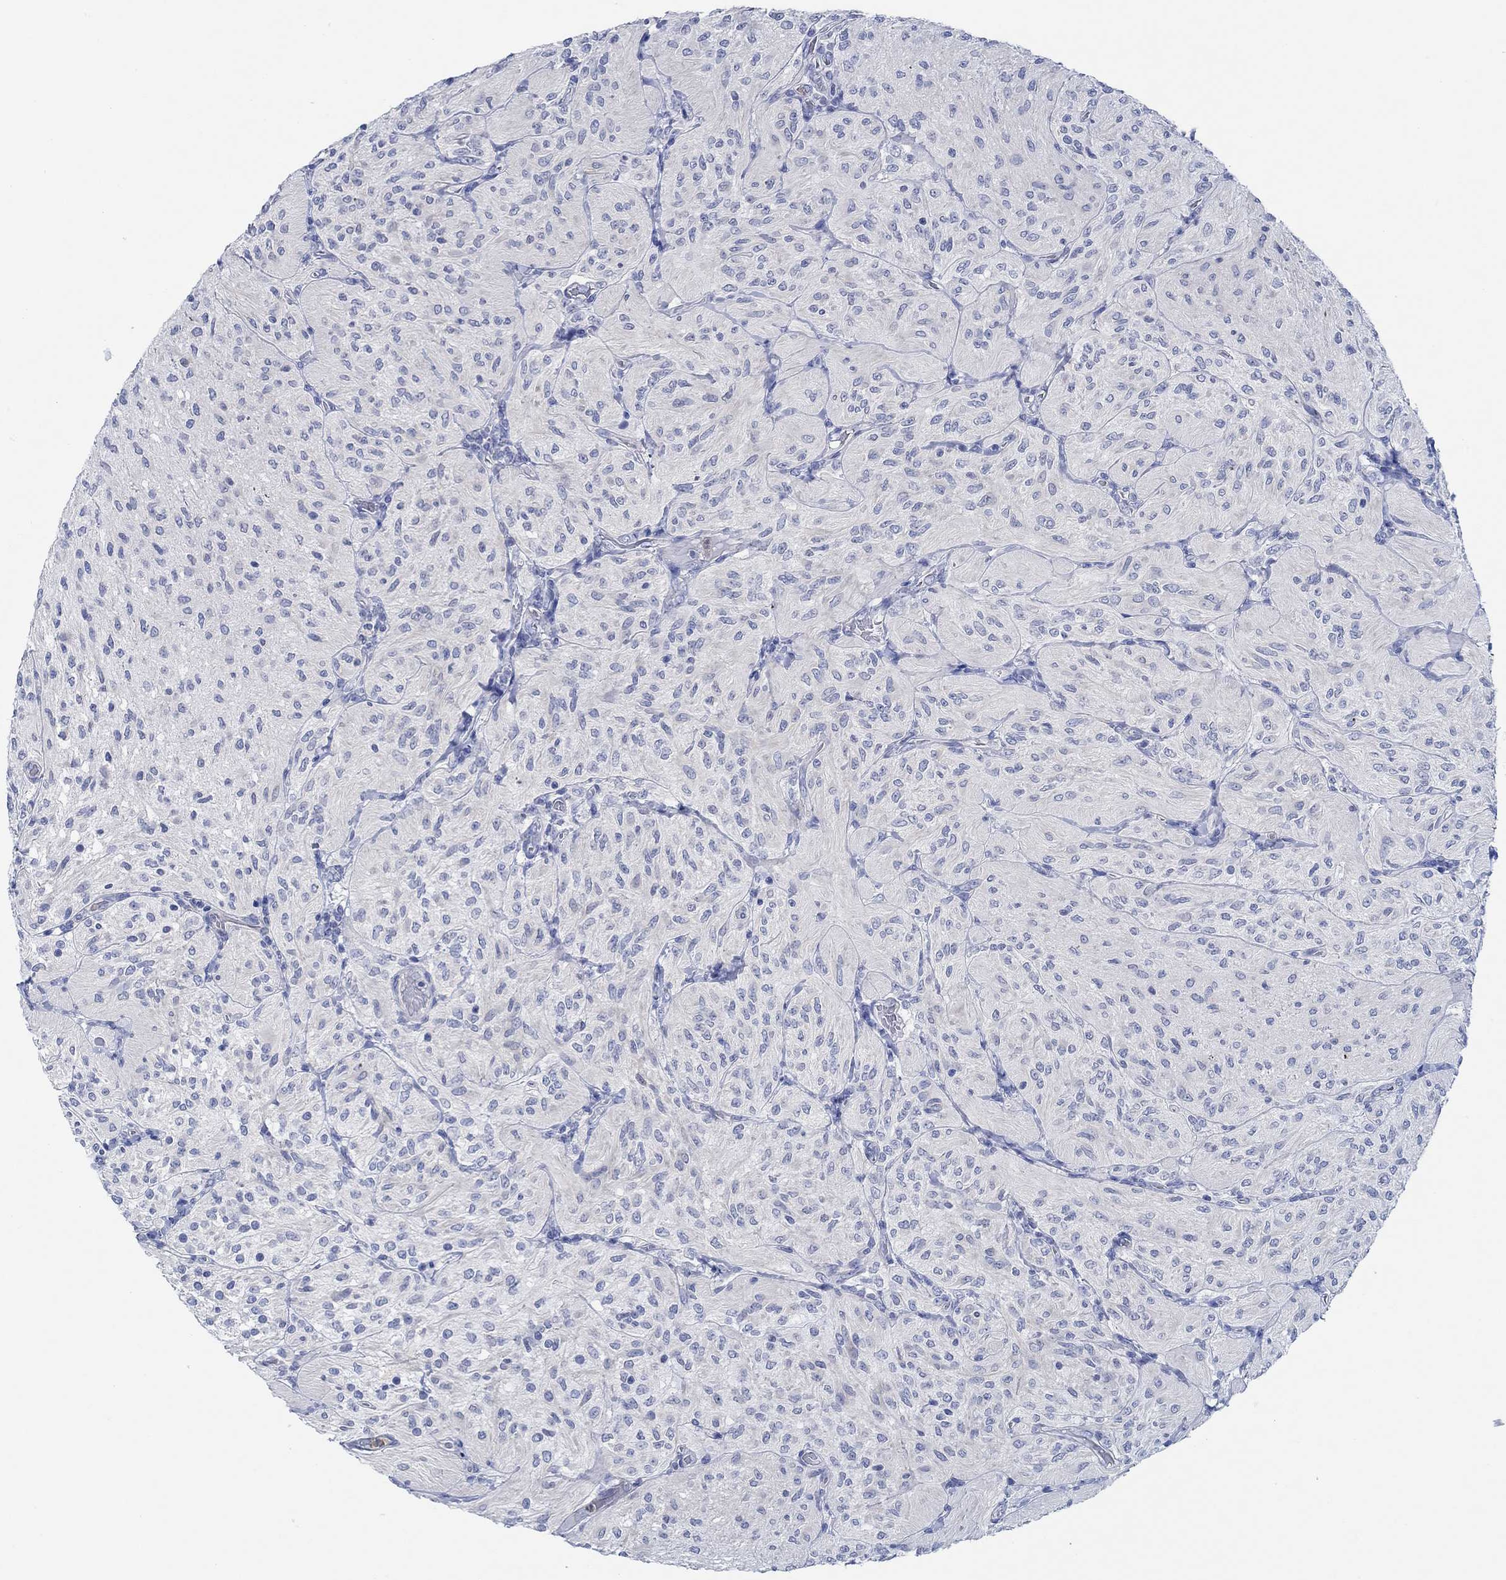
{"staining": {"intensity": "negative", "quantity": "none", "location": "none"}, "tissue": "glioma", "cell_type": "Tumor cells", "image_type": "cancer", "snomed": [{"axis": "morphology", "description": "Glioma, malignant, Low grade"}, {"axis": "topography", "description": "Brain"}], "caption": "DAB immunohistochemical staining of glioma demonstrates no significant expression in tumor cells.", "gene": "ZNF671", "patient": {"sex": "male", "age": 3}}